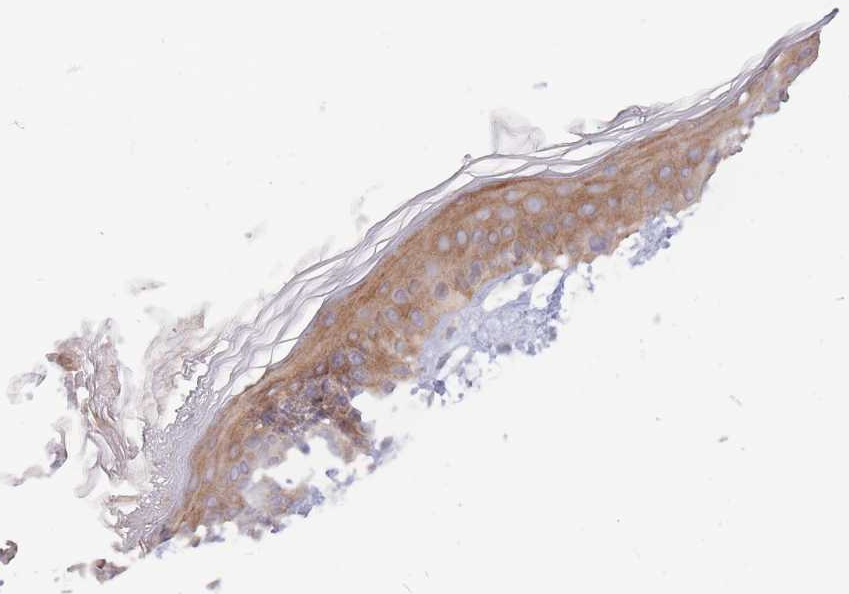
{"staining": {"intensity": "weak", "quantity": ">75%", "location": "cytoplasmic/membranous"}, "tissue": "skin", "cell_type": "Fibroblasts", "image_type": "normal", "snomed": [{"axis": "morphology", "description": "Normal tissue, NOS"}, {"axis": "topography", "description": "Skin"}], "caption": "A low amount of weak cytoplasmic/membranous staining is seen in about >75% of fibroblasts in unremarkable skin. Using DAB (brown) and hematoxylin (blue) stains, captured at high magnification using brightfield microscopy.", "gene": "TCF20", "patient": {"sex": "female", "age": 34}}